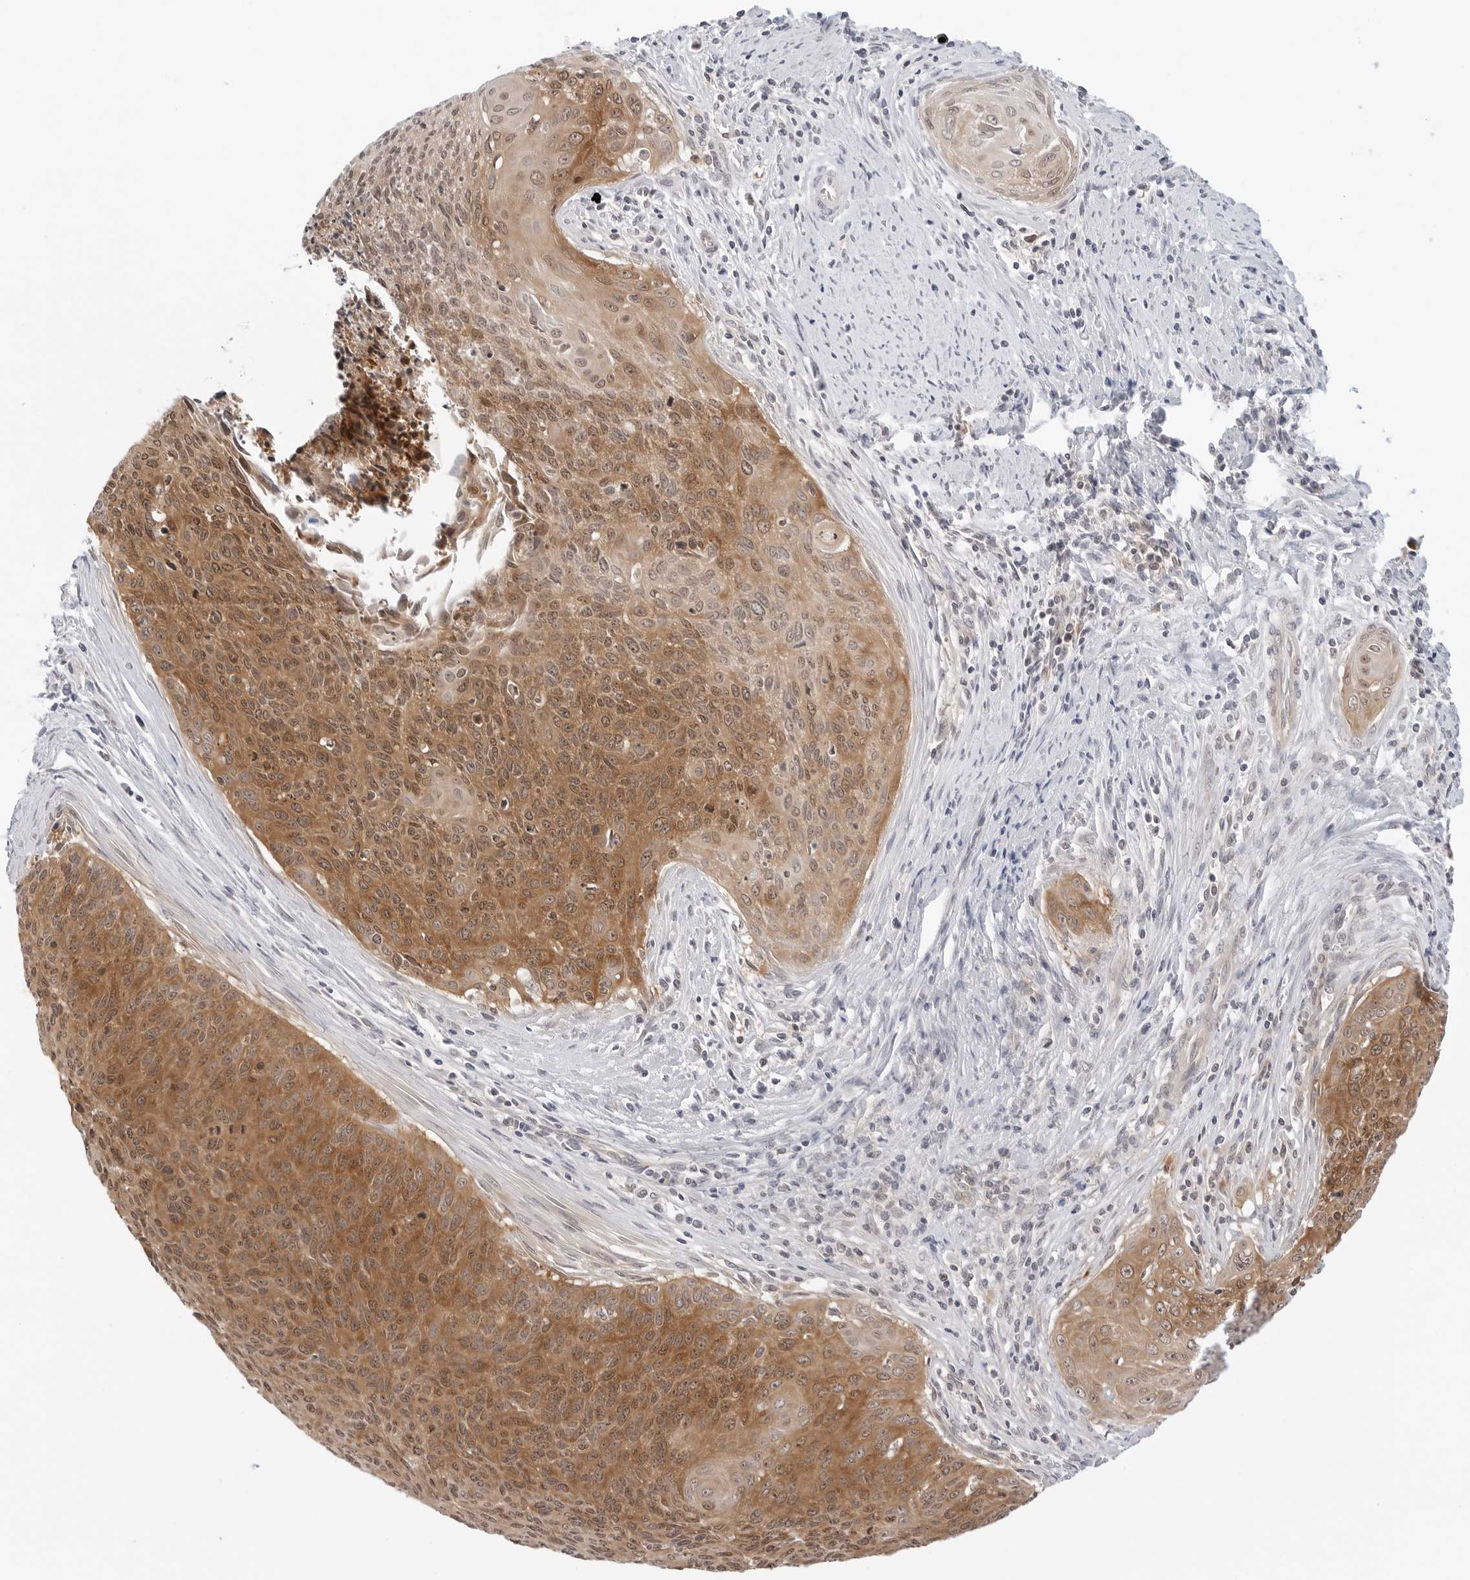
{"staining": {"intensity": "strong", "quantity": ">75%", "location": "cytoplasmic/membranous,nuclear"}, "tissue": "cervical cancer", "cell_type": "Tumor cells", "image_type": "cancer", "snomed": [{"axis": "morphology", "description": "Squamous cell carcinoma, NOS"}, {"axis": "topography", "description": "Cervix"}], "caption": "This histopathology image exhibits immunohistochemistry (IHC) staining of cervical squamous cell carcinoma, with high strong cytoplasmic/membranous and nuclear expression in approximately >75% of tumor cells.", "gene": "NUDC", "patient": {"sex": "female", "age": 55}}